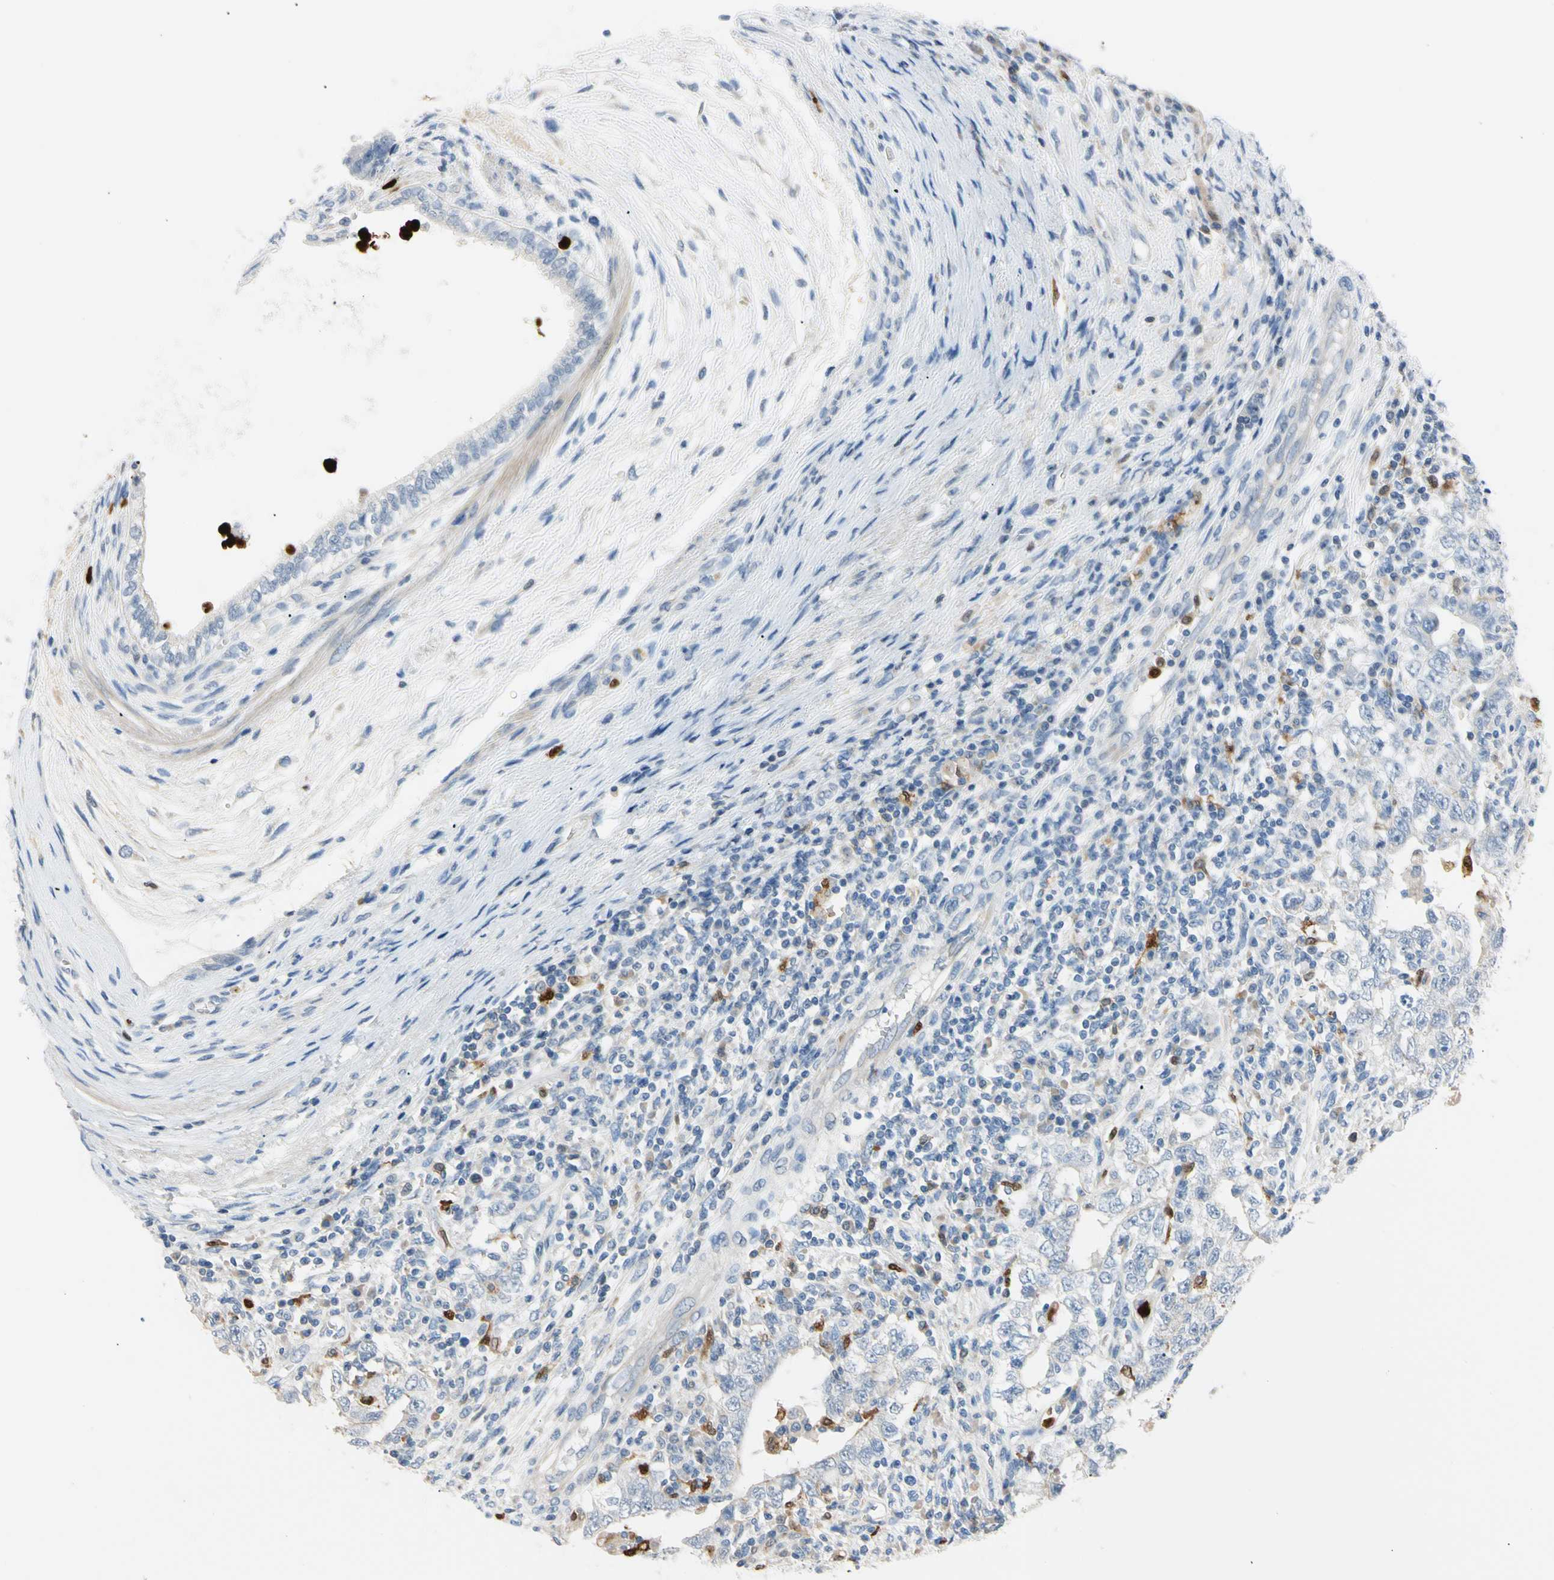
{"staining": {"intensity": "negative", "quantity": "none", "location": "none"}, "tissue": "testis cancer", "cell_type": "Tumor cells", "image_type": "cancer", "snomed": [{"axis": "morphology", "description": "Carcinoma, Embryonal, NOS"}, {"axis": "topography", "description": "Testis"}], "caption": "The image displays no significant expression in tumor cells of testis cancer (embryonal carcinoma). (DAB immunohistochemistry (IHC) with hematoxylin counter stain).", "gene": "TRAF5", "patient": {"sex": "male", "age": 26}}